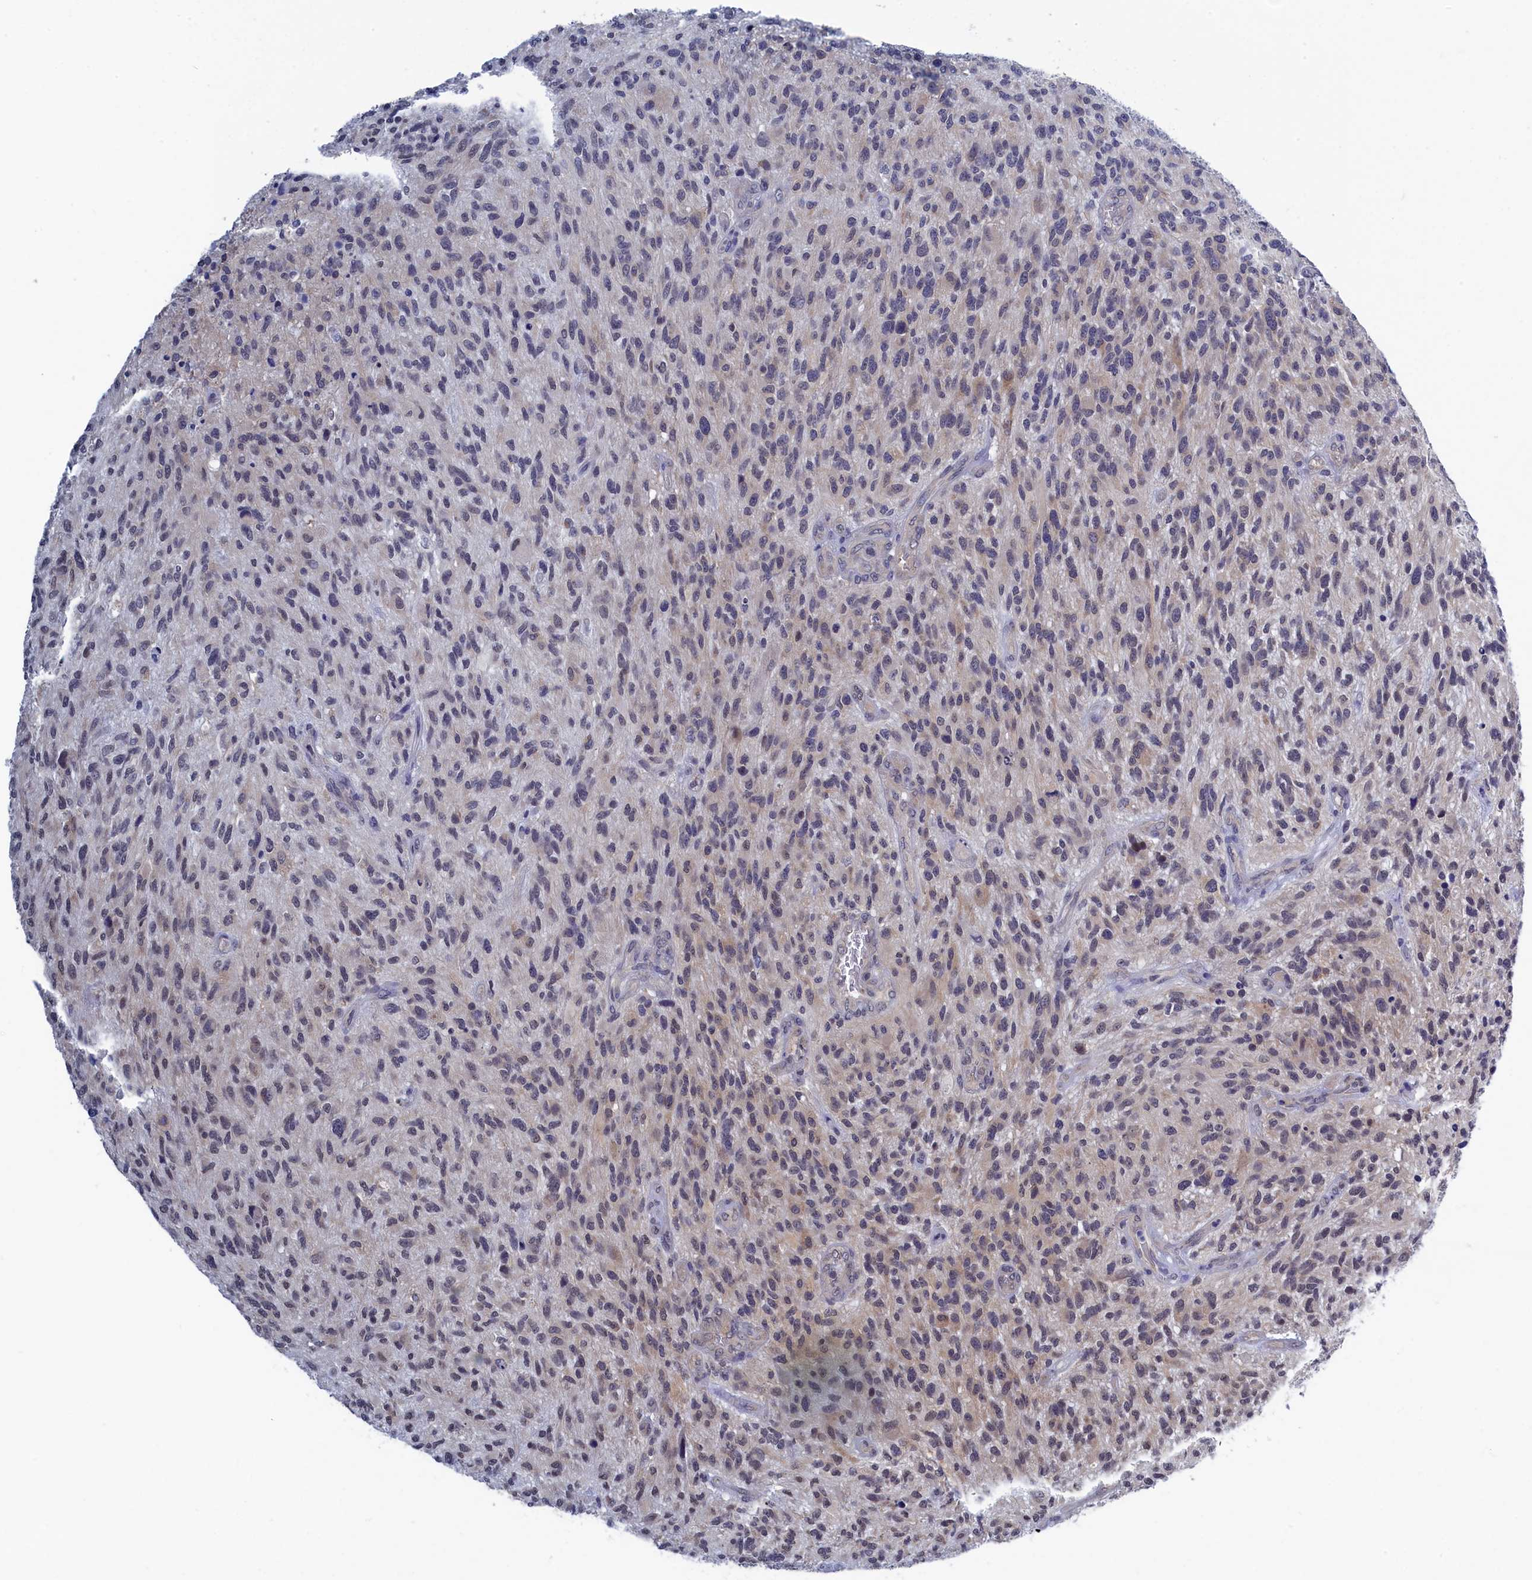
{"staining": {"intensity": "weak", "quantity": "<25%", "location": "cytoplasmic/membranous,nuclear"}, "tissue": "glioma", "cell_type": "Tumor cells", "image_type": "cancer", "snomed": [{"axis": "morphology", "description": "Glioma, malignant, High grade"}, {"axis": "topography", "description": "Brain"}], "caption": "Tumor cells show no significant protein staining in malignant glioma (high-grade).", "gene": "PGP", "patient": {"sex": "male", "age": 47}}